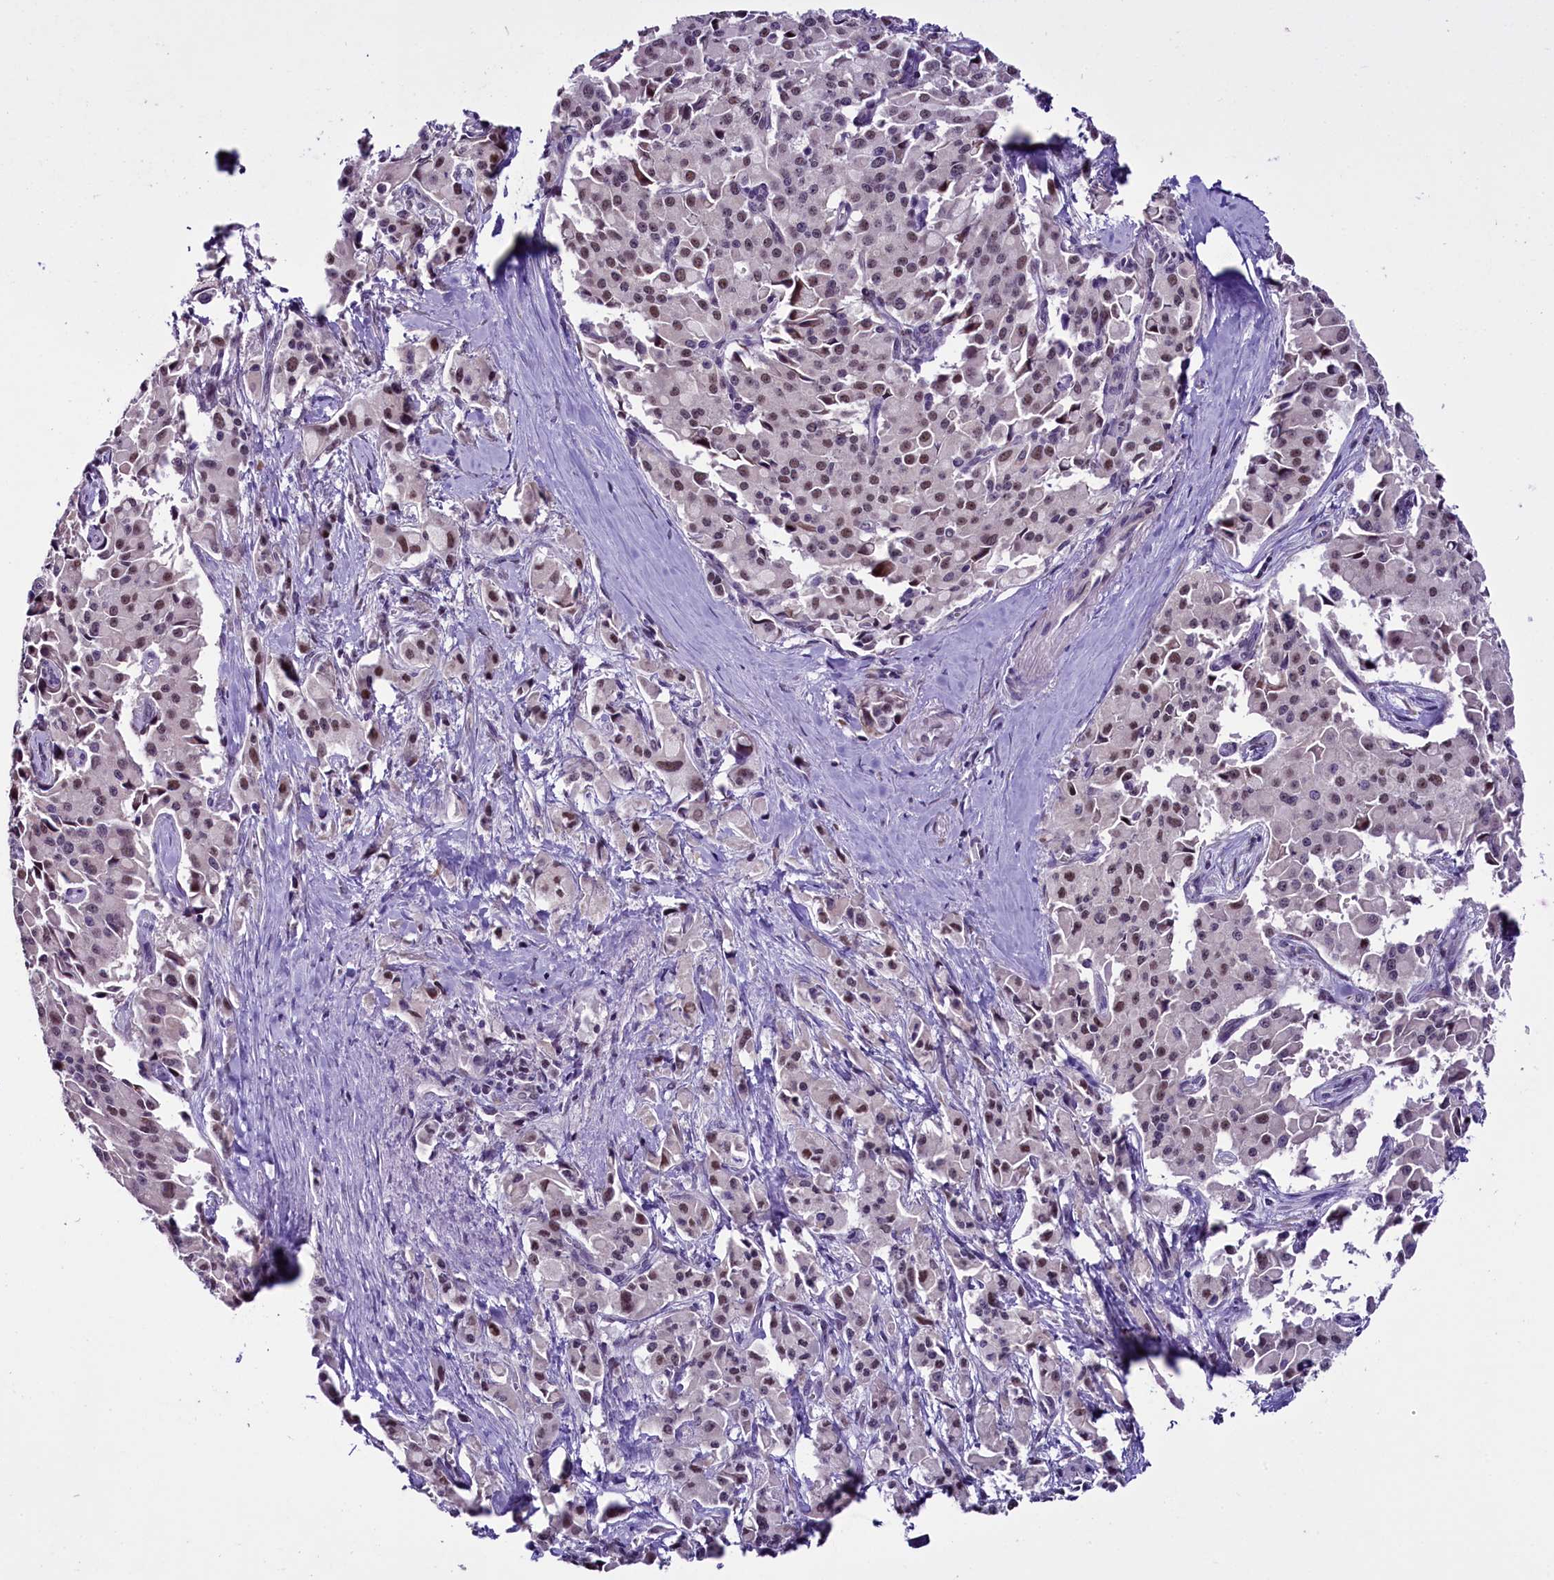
{"staining": {"intensity": "moderate", "quantity": "25%-75%", "location": "nuclear"}, "tissue": "pancreatic cancer", "cell_type": "Tumor cells", "image_type": "cancer", "snomed": [{"axis": "morphology", "description": "Adenocarcinoma, NOS"}, {"axis": "topography", "description": "Pancreas"}], "caption": "Tumor cells display moderate nuclear staining in approximately 25%-75% of cells in pancreatic cancer (adenocarcinoma).", "gene": "RPUSD2", "patient": {"sex": "male", "age": 65}}